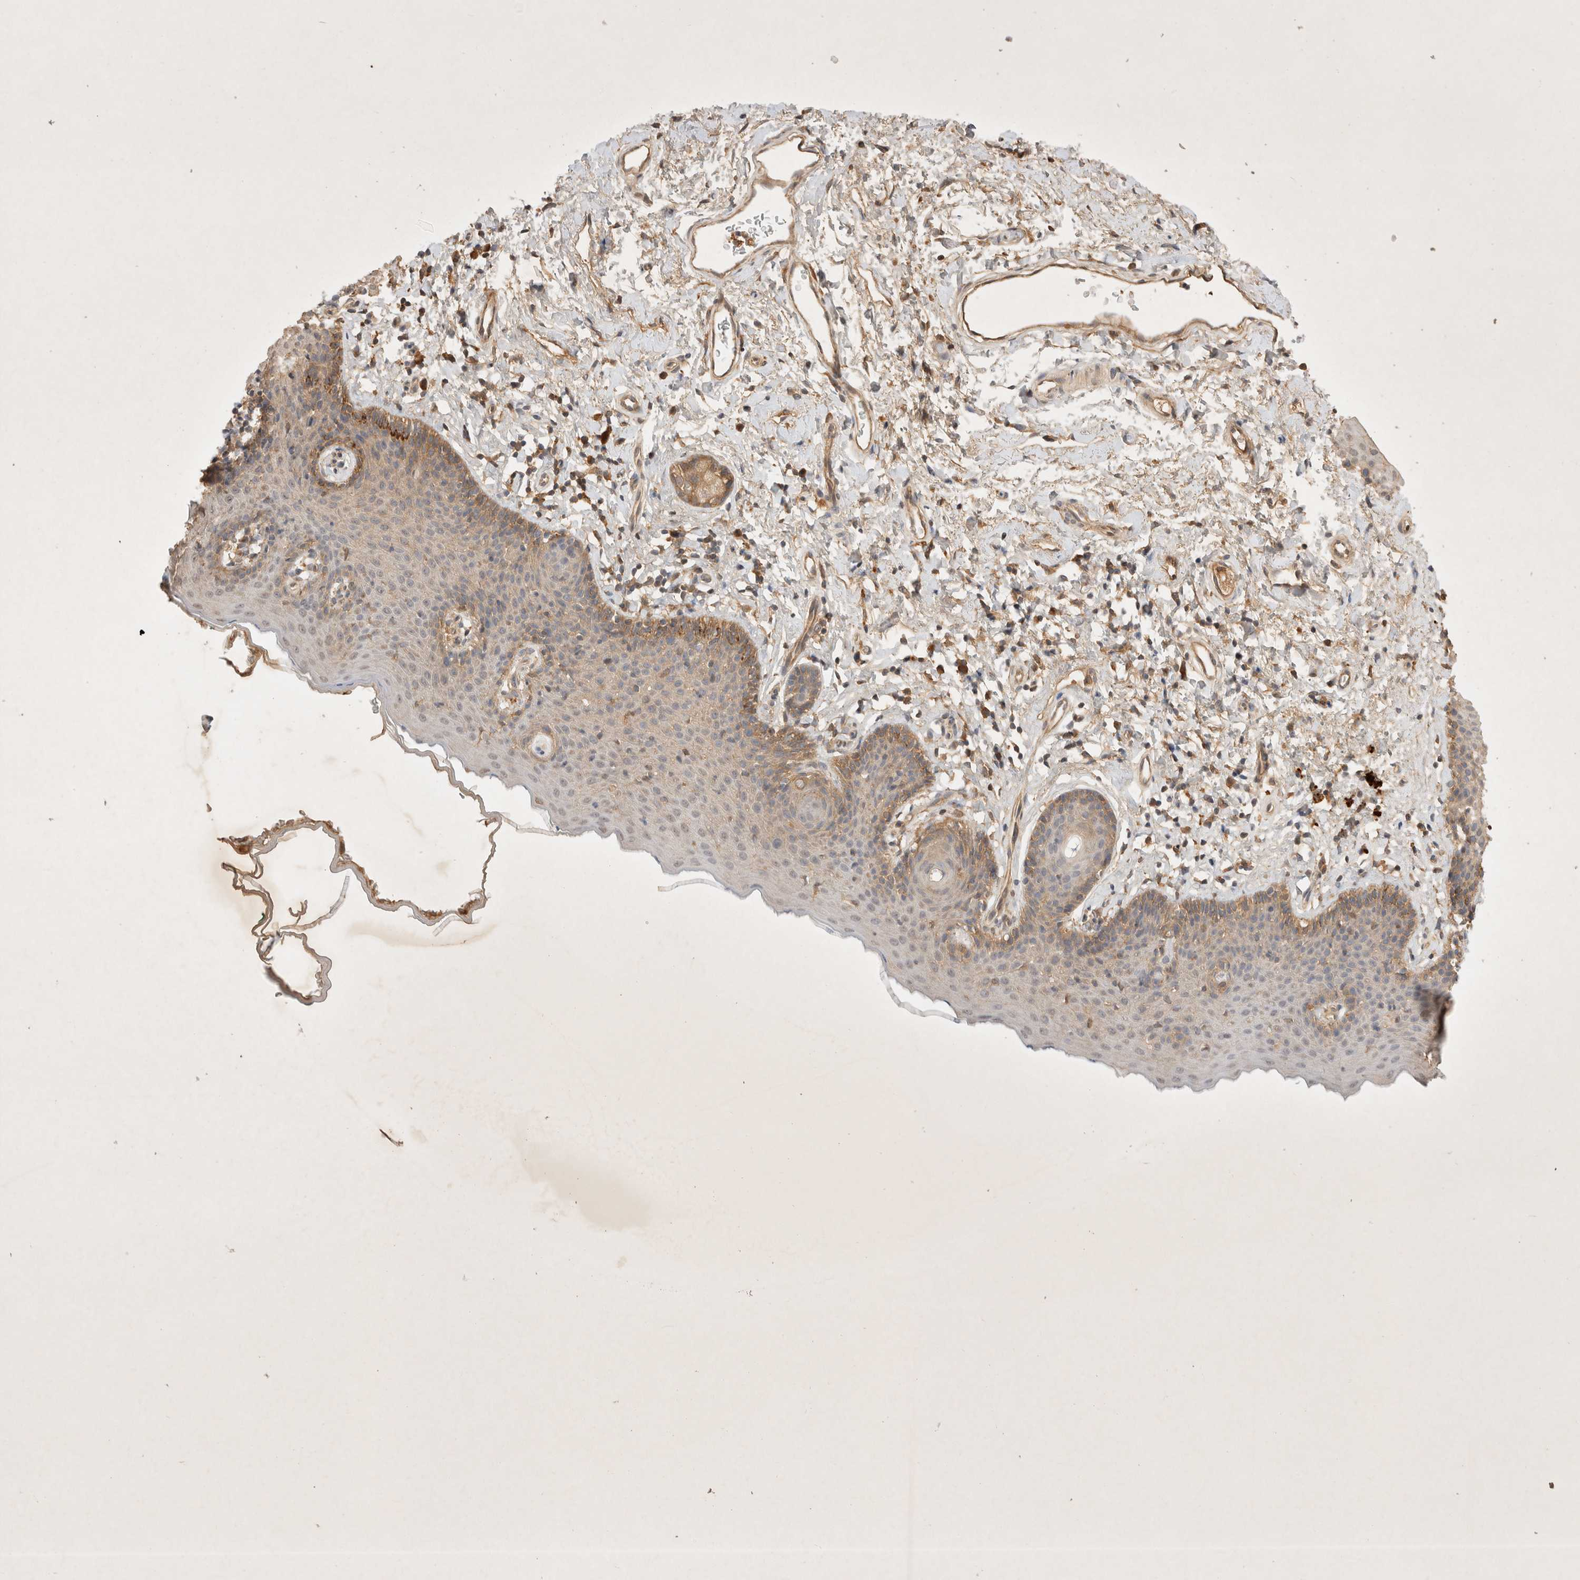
{"staining": {"intensity": "moderate", "quantity": "25%-75%", "location": "cytoplasmic/membranous"}, "tissue": "skin", "cell_type": "Epidermal cells", "image_type": "normal", "snomed": [{"axis": "morphology", "description": "Normal tissue, NOS"}, {"axis": "topography", "description": "Vulva"}], "caption": "DAB (3,3'-diaminobenzidine) immunohistochemical staining of benign human skin displays moderate cytoplasmic/membranous protein positivity in approximately 25%-75% of epidermal cells.", "gene": "YES1", "patient": {"sex": "female", "age": 66}}